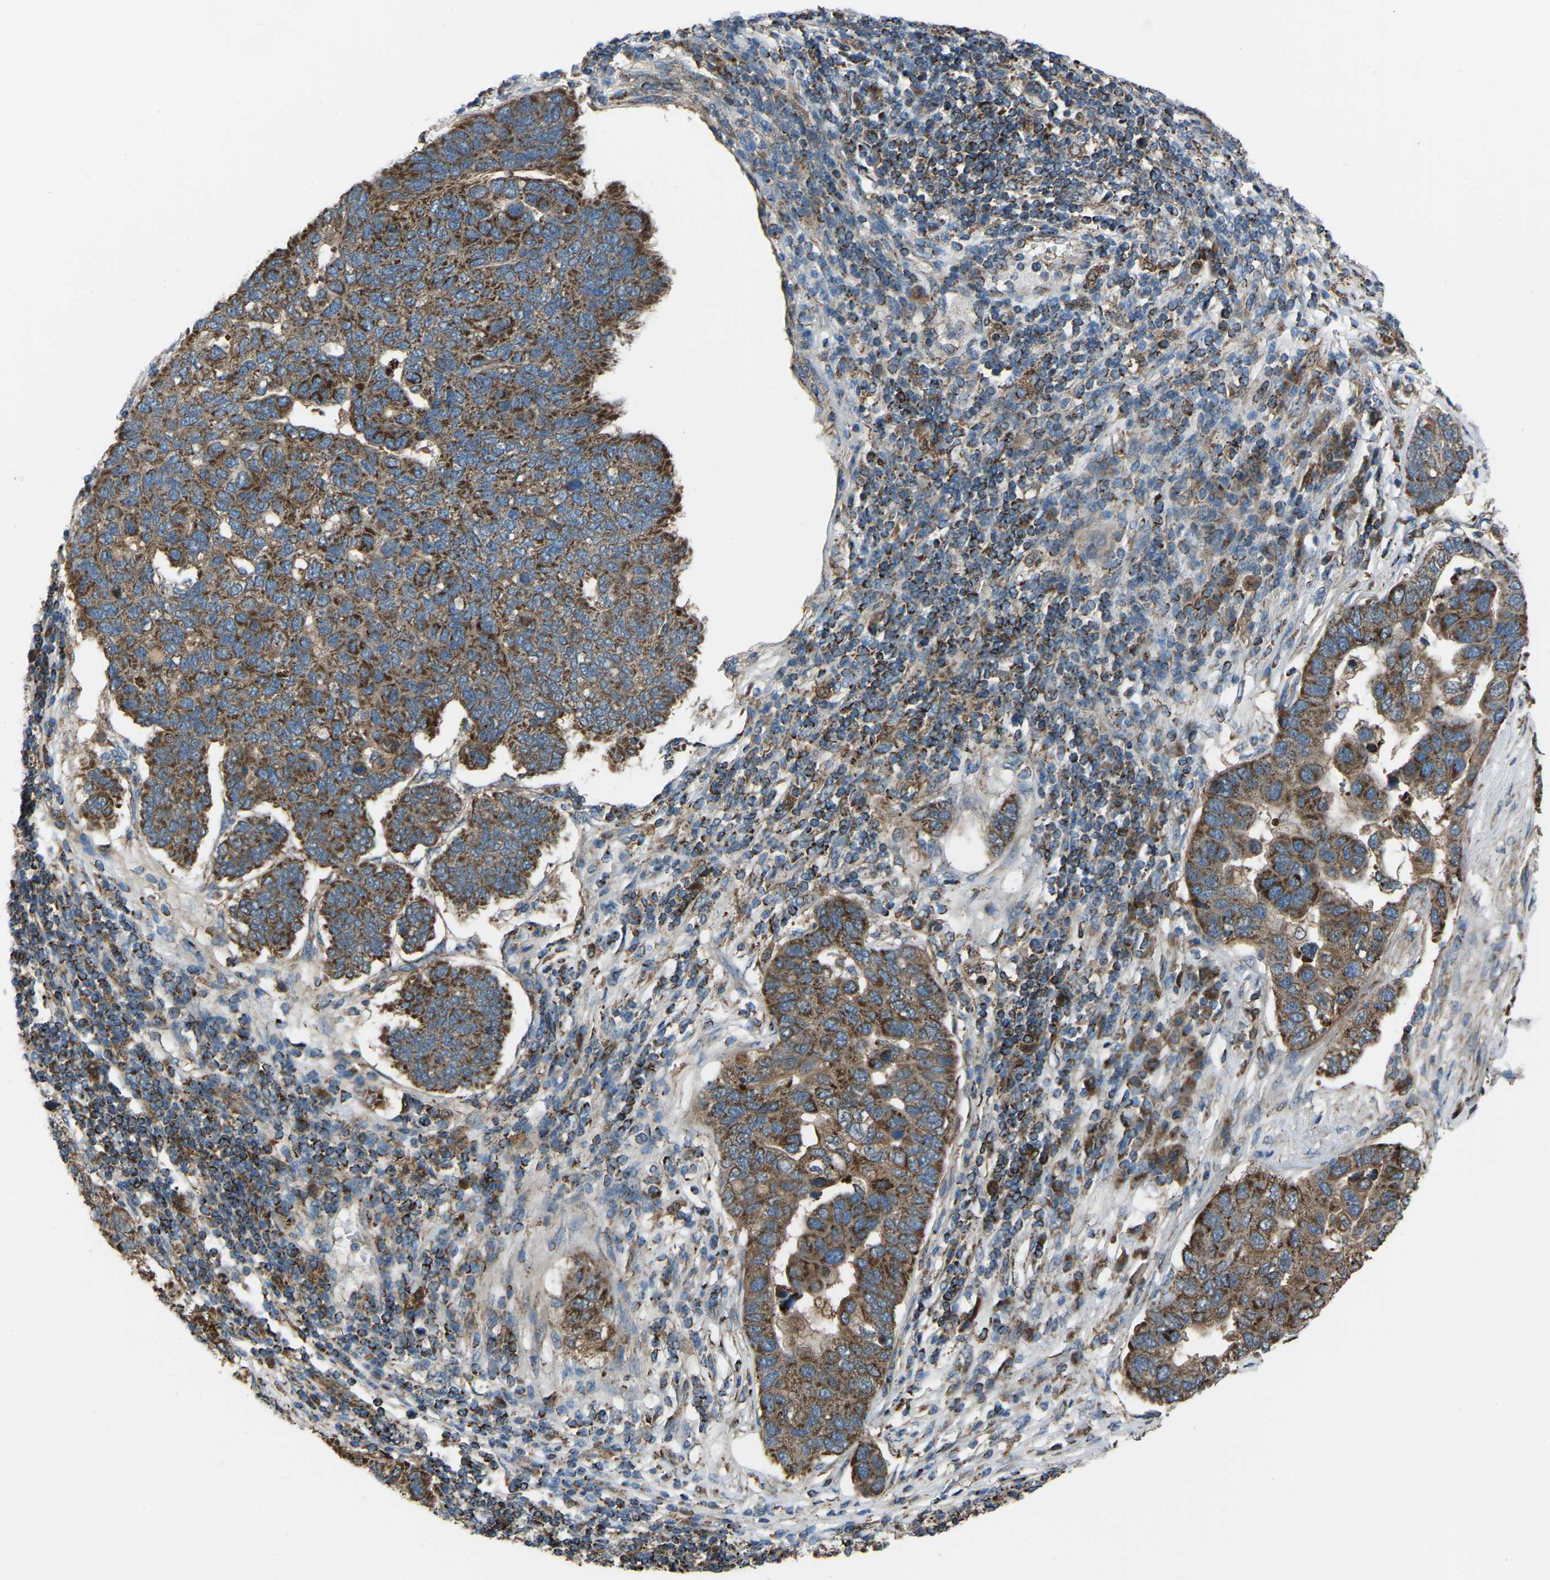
{"staining": {"intensity": "strong", "quantity": ">75%", "location": "cytoplasmic/membranous"}, "tissue": "pancreatic cancer", "cell_type": "Tumor cells", "image_type": "cancer", "snomed": [{"axis": "morphology", "description": "Adenocarcinoma, NOS"}, {"axis": "topography", "description": "Pancreas"}], "caption": "The immunohistochemical stain shows strong cytoplasmic/membranous expression in tumor cells of adenocarcinoma (pancreatic) tissue.", "gene": "AKR1A1", "patient": {"sex": "female", "age": 61}}